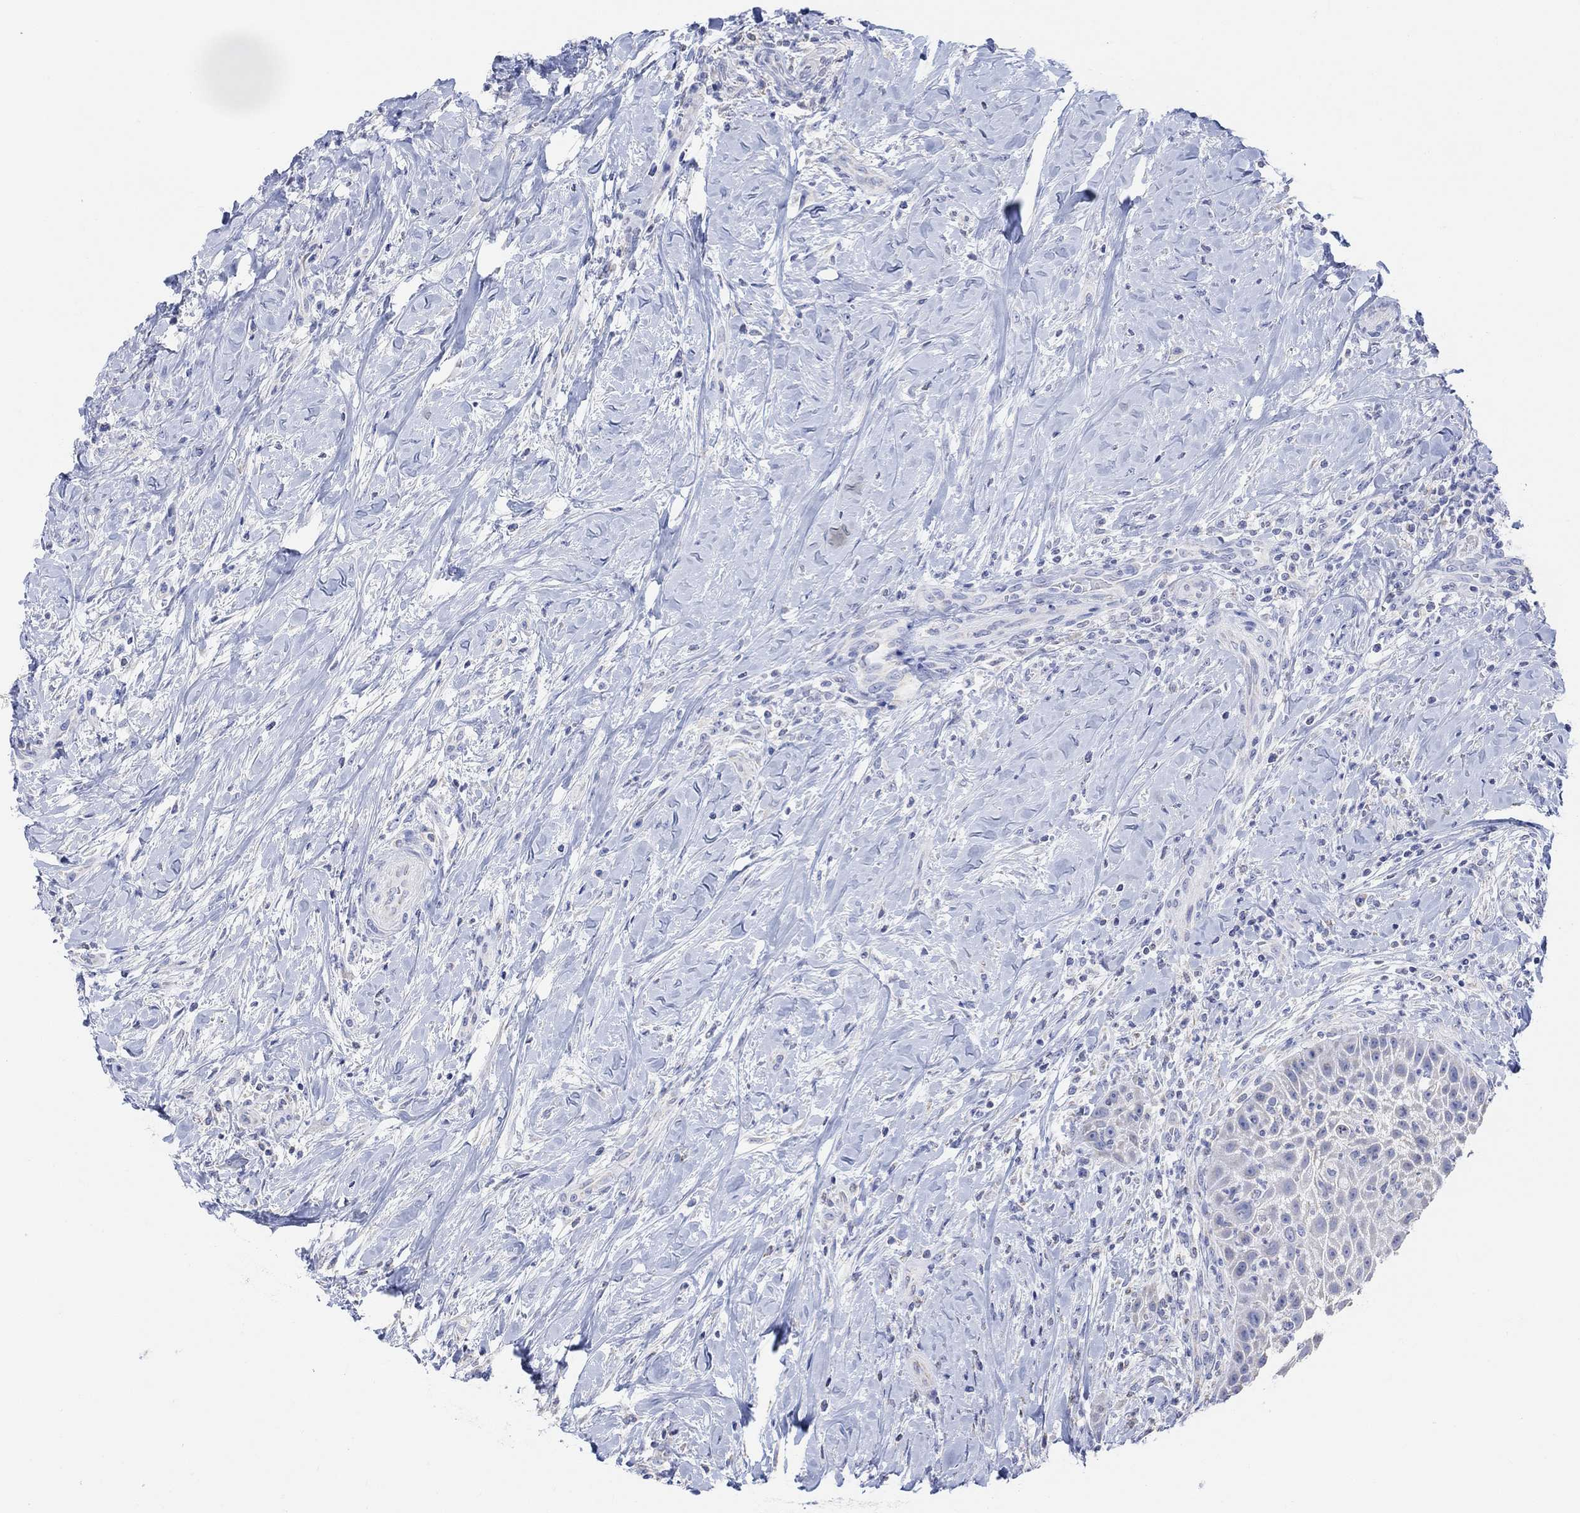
{"staining": {"intensity": "negative", "quantity": "none", "location": "none"}, "tissue": "head and neck cancer", "cell_type": "Tumor cells", "image_type": "cancer", "snomed": [{"axis": "morphology", "description": "Squamous cell carcinoma, NOS"}, {"axis": "topography", "description": "Head-Neck"}], "caption": "An image of human head and neck squamous cell carcinoma is negative for staining in tumor cells.", "gene": "SYT12", "patient": {"sex": "male", "age": 69}}